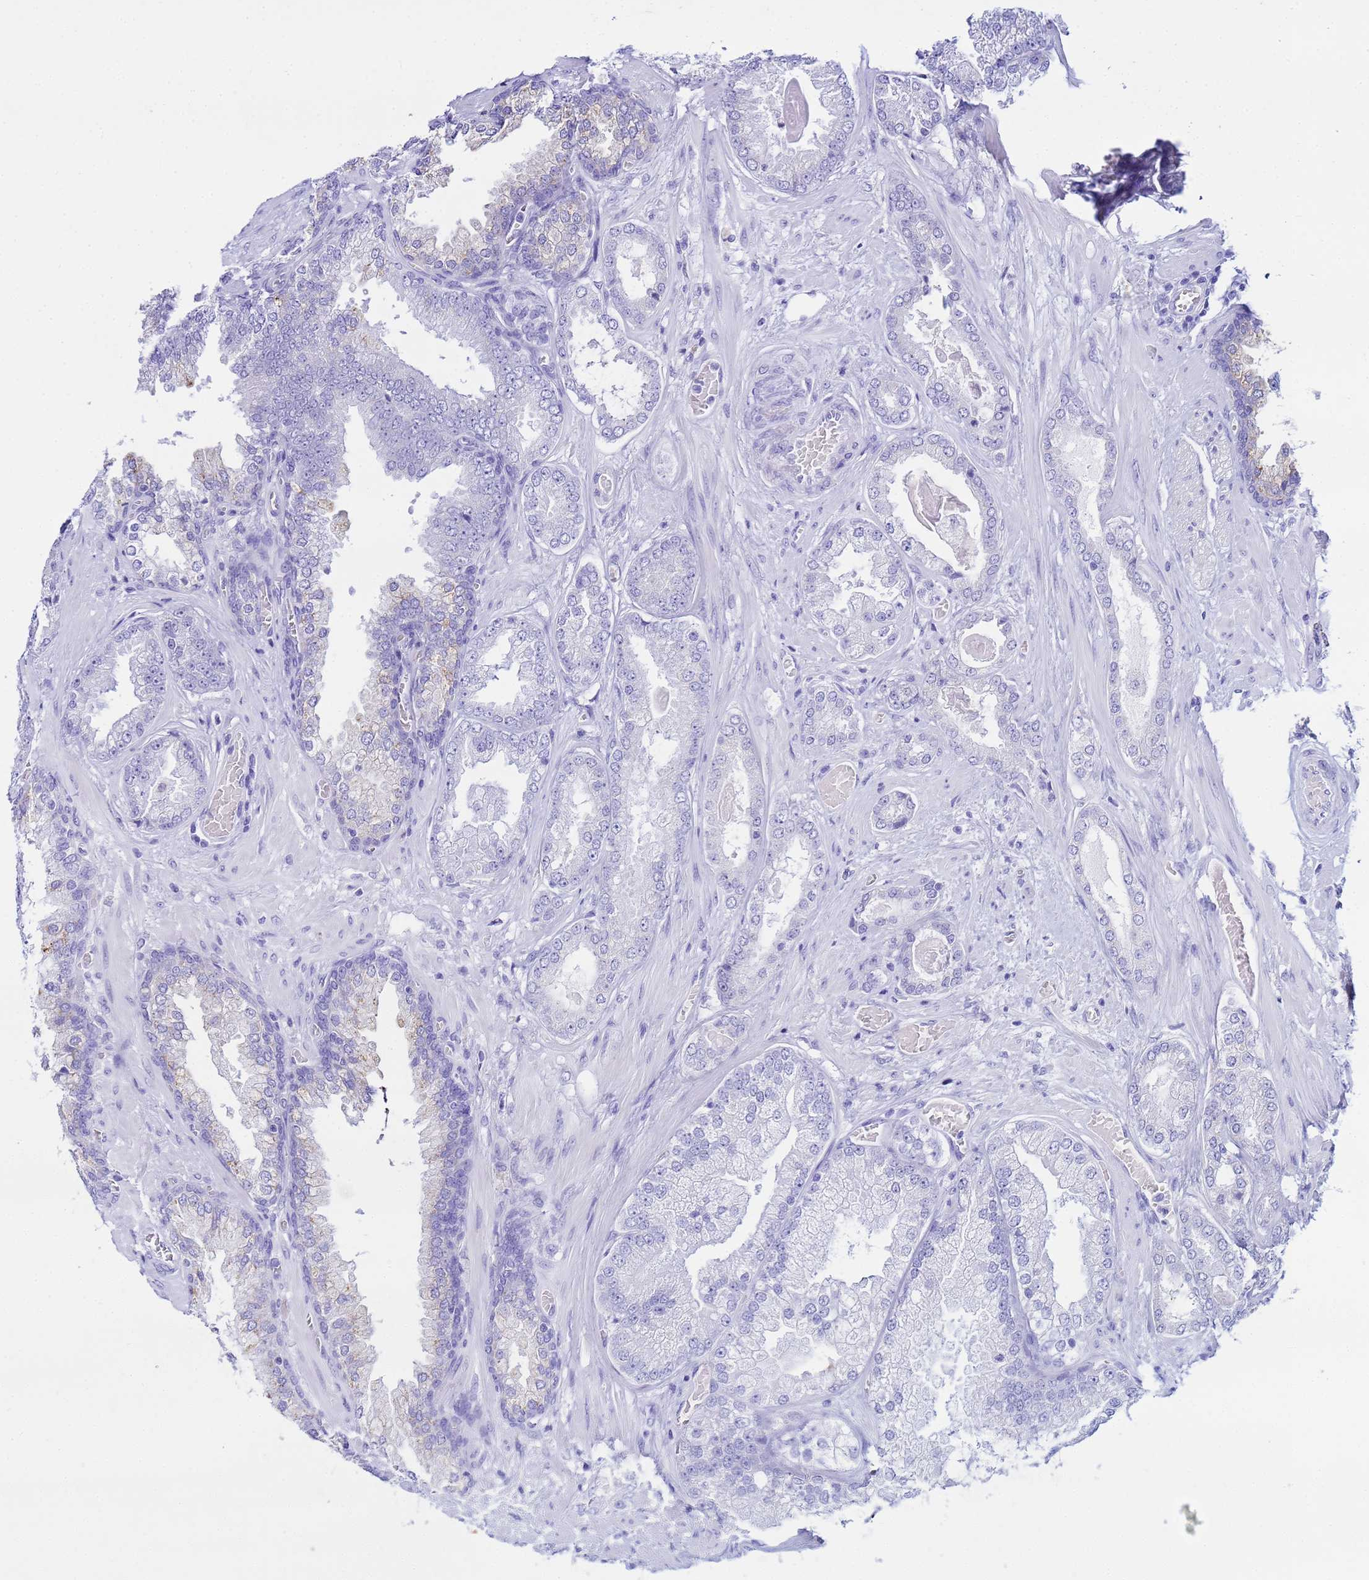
{"staining": {"intensity": "negative", "quantity": "none", "location": "none"}, "tissue": "prostate cancer", "cell_type": "Tumor cells", "image_type": "cancer", "snomed": [{"axis": "morphology", "description": "Adenocarcinoma, Low grade"}, {"axis": "topography", "description": "Prostate"}], "caption": "Histopathology image shows no protein staining in tumor cells of prostate adenocarcinoma (low-grade) tissue.", "gene": "AQP12A", "patient": {"sex": "male", "age": 57}}